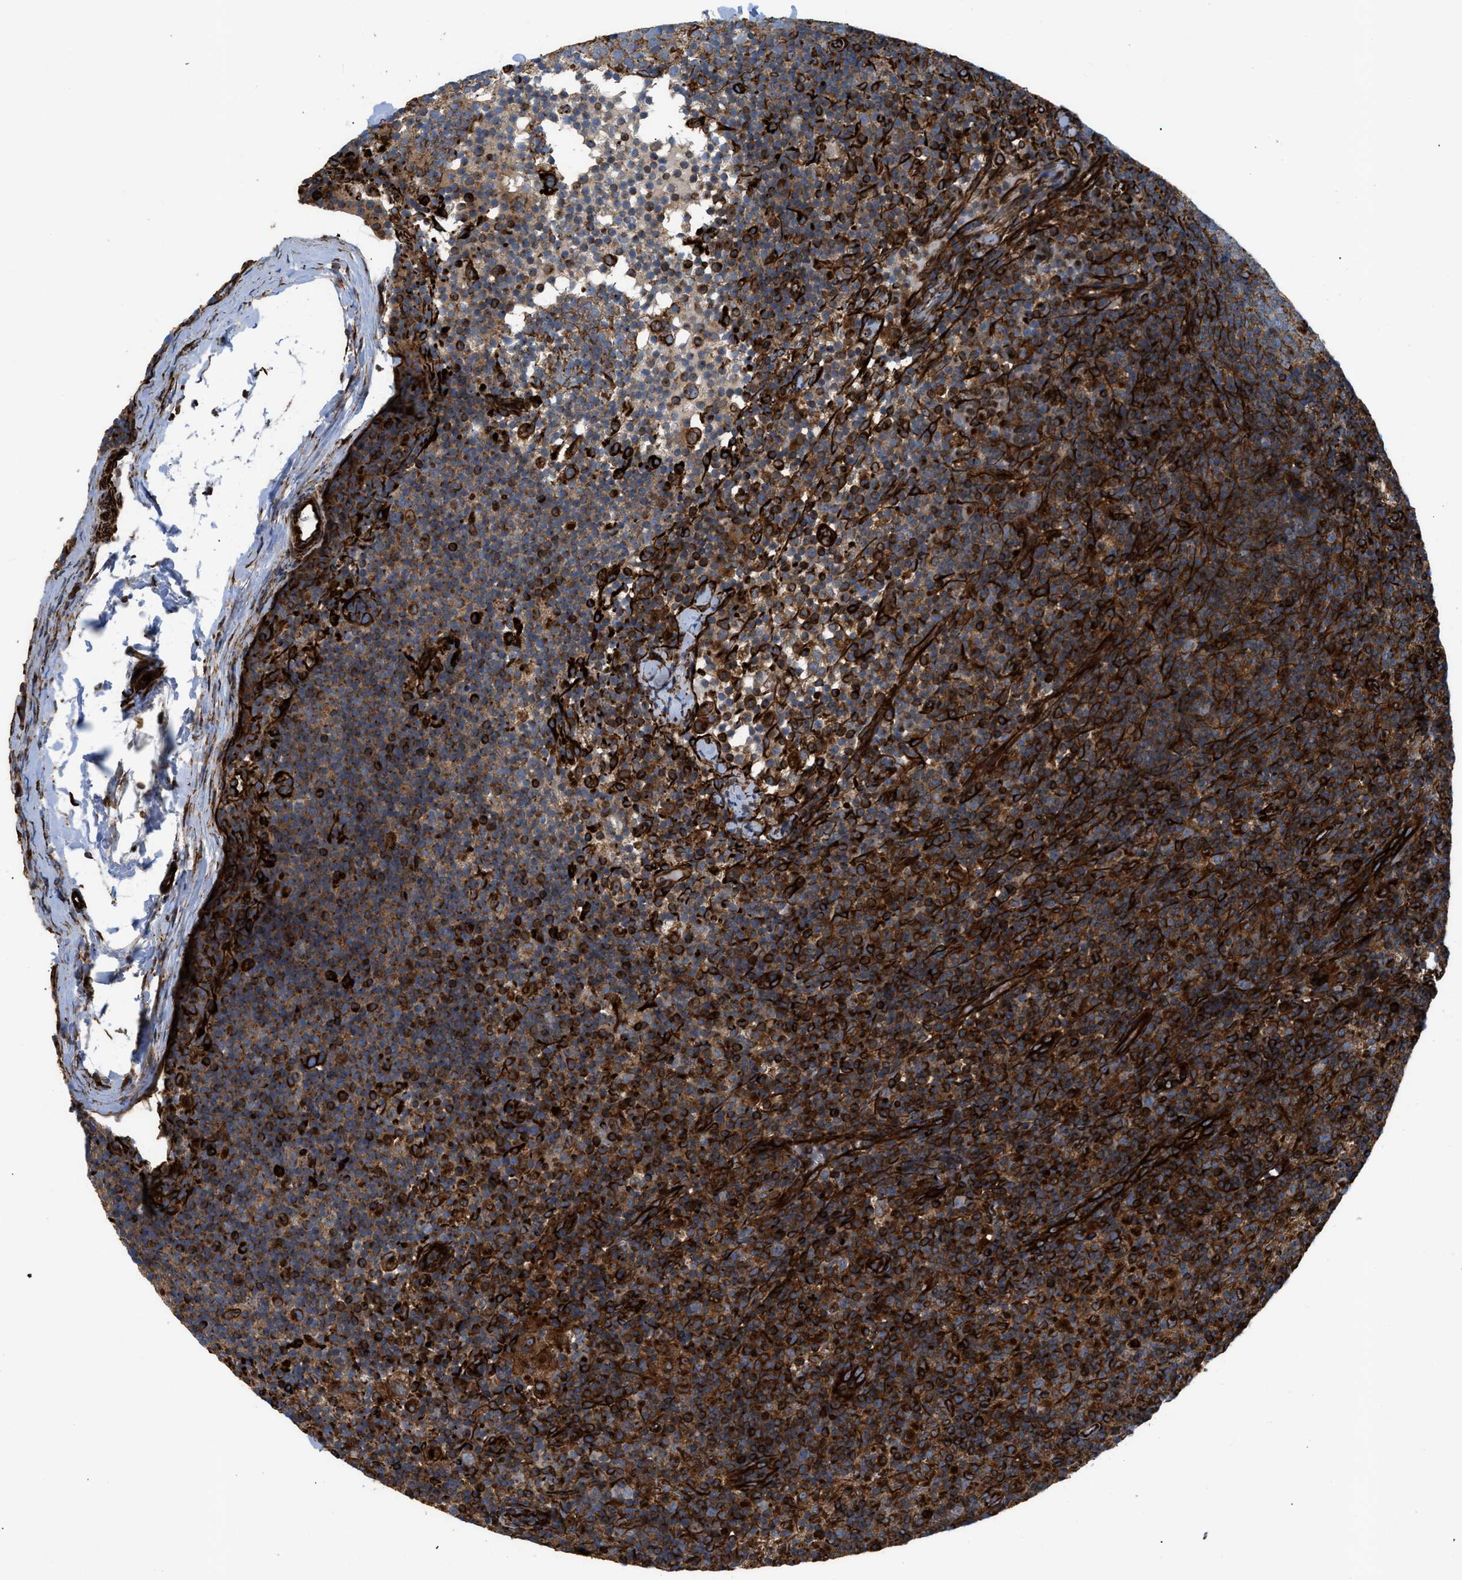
{"staining": {"intensity": "moderate", "quantity": "25%-75%", "location": "cytoplasmic/membranous"}, "tissue": "lymph node", "cell_type": "Germinal center cells", "image_type": "normal", "snomed": [{"axis": "morphology", "description": "Normal tissue, NOS"}, {"axis": "morphology", "description": "Inflammation, NOS"}, {"axis": "topography", "description": "Lymph node"}], "caption": "A brown stain labels moderate cytoplasmic/membranous expression of a protein in germinal center cells of normal human lymph node. Immunohistochemistry stains the protein of interest in brown and the nuclei are stained blue.", "gene": "PTPRE", "patient": {"sex": "male", "age": 55}}